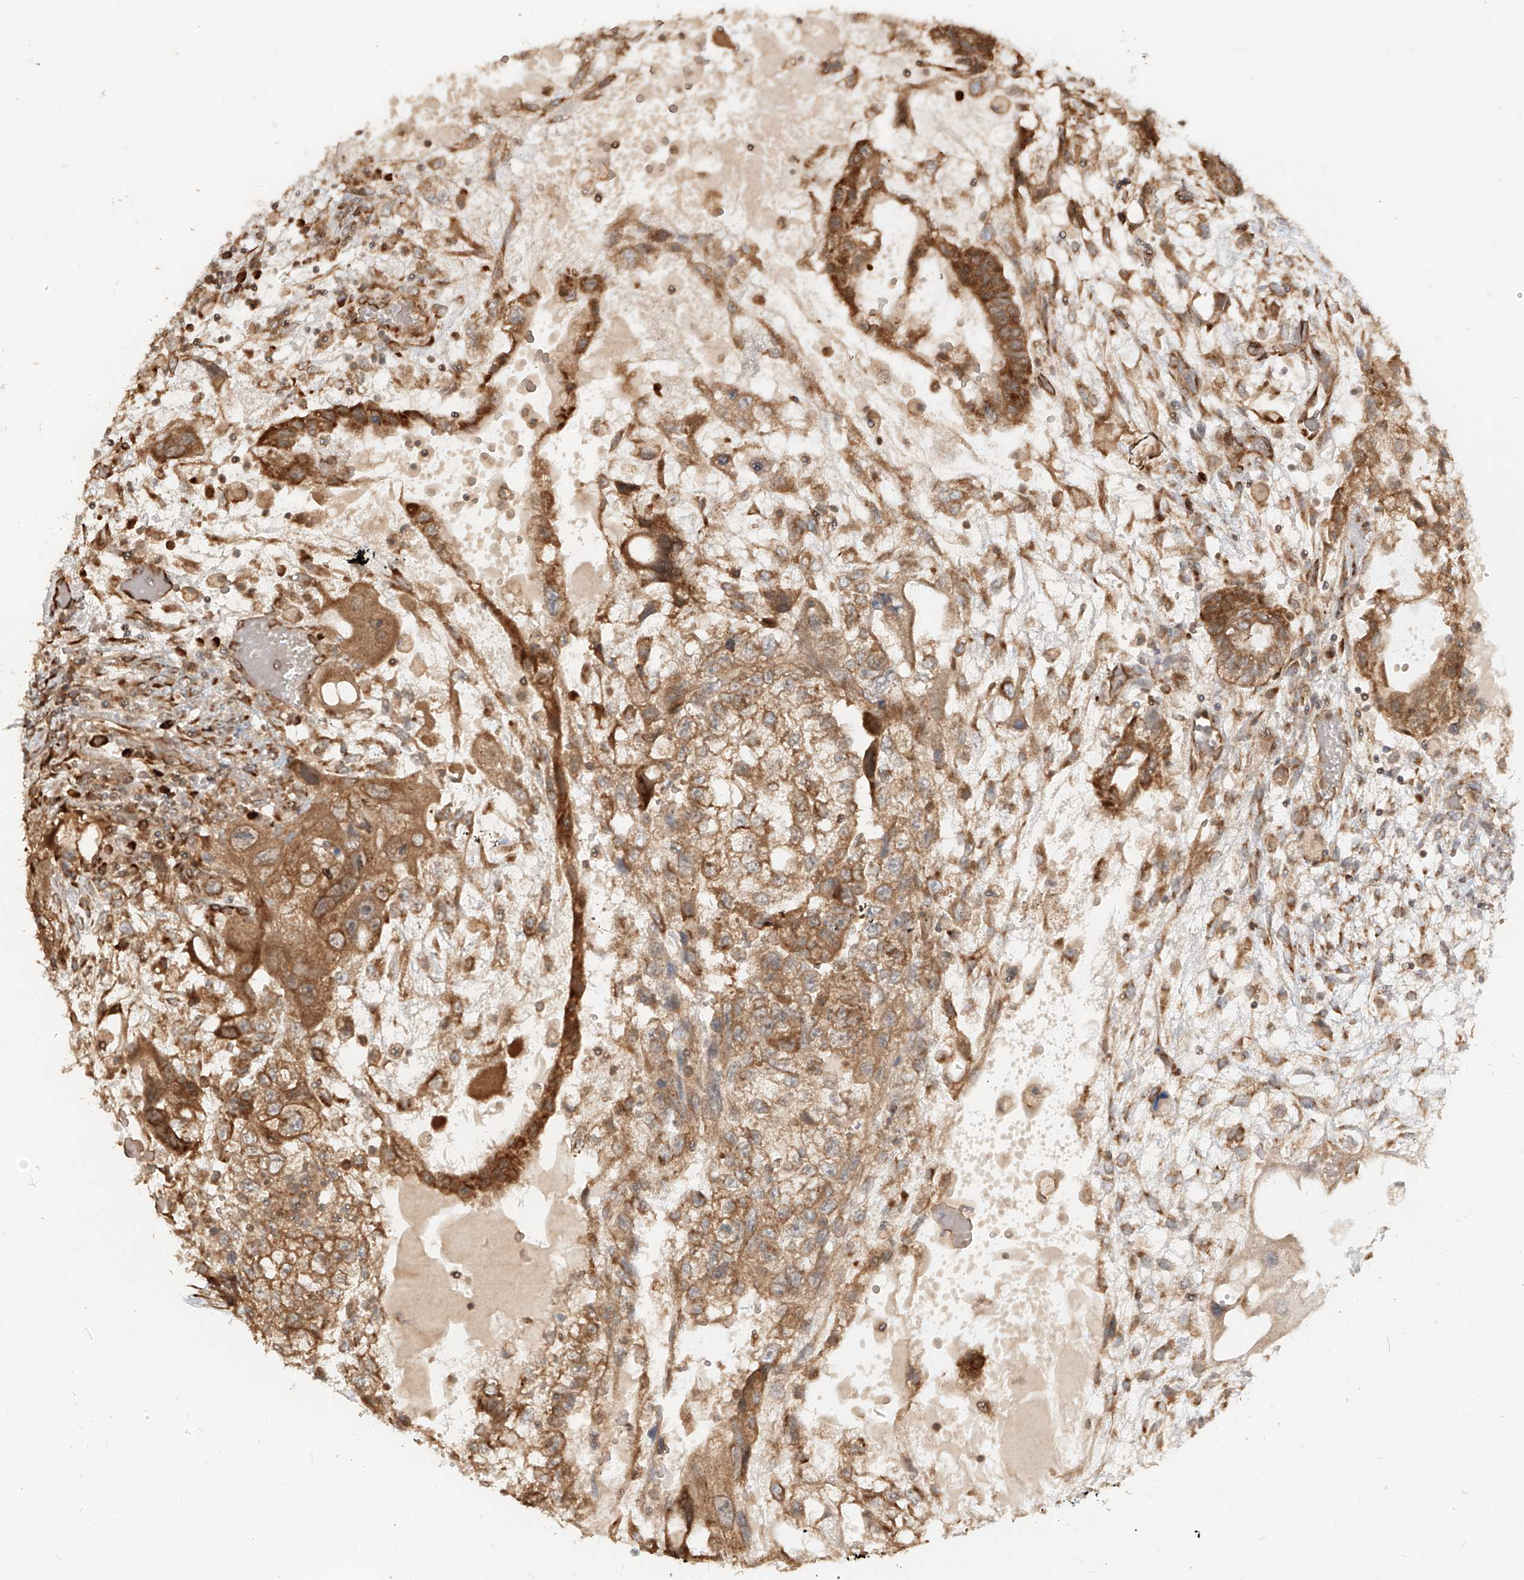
{"staining": {"intensity": "moderate", "quantity": ">75%", "location": "cytoplasmic/membranous"}, "tissue": "testis cancer", "cell_type": "Tumor cells", "image_type": "cancer", "snomed": [{"axis": "morphology", "description": "Carcinoma, Embryonal, NOS"}, {"axis": "topography", "description": "Testis"}], "caption": "The immunohistochemical stain labels moderate cytoplasmic/membranous expression in tumor cells of embryonal carcinoma (testis) tissue.", "gene": "UBE2K", "patient": {"sex": "male", "age": 36}}